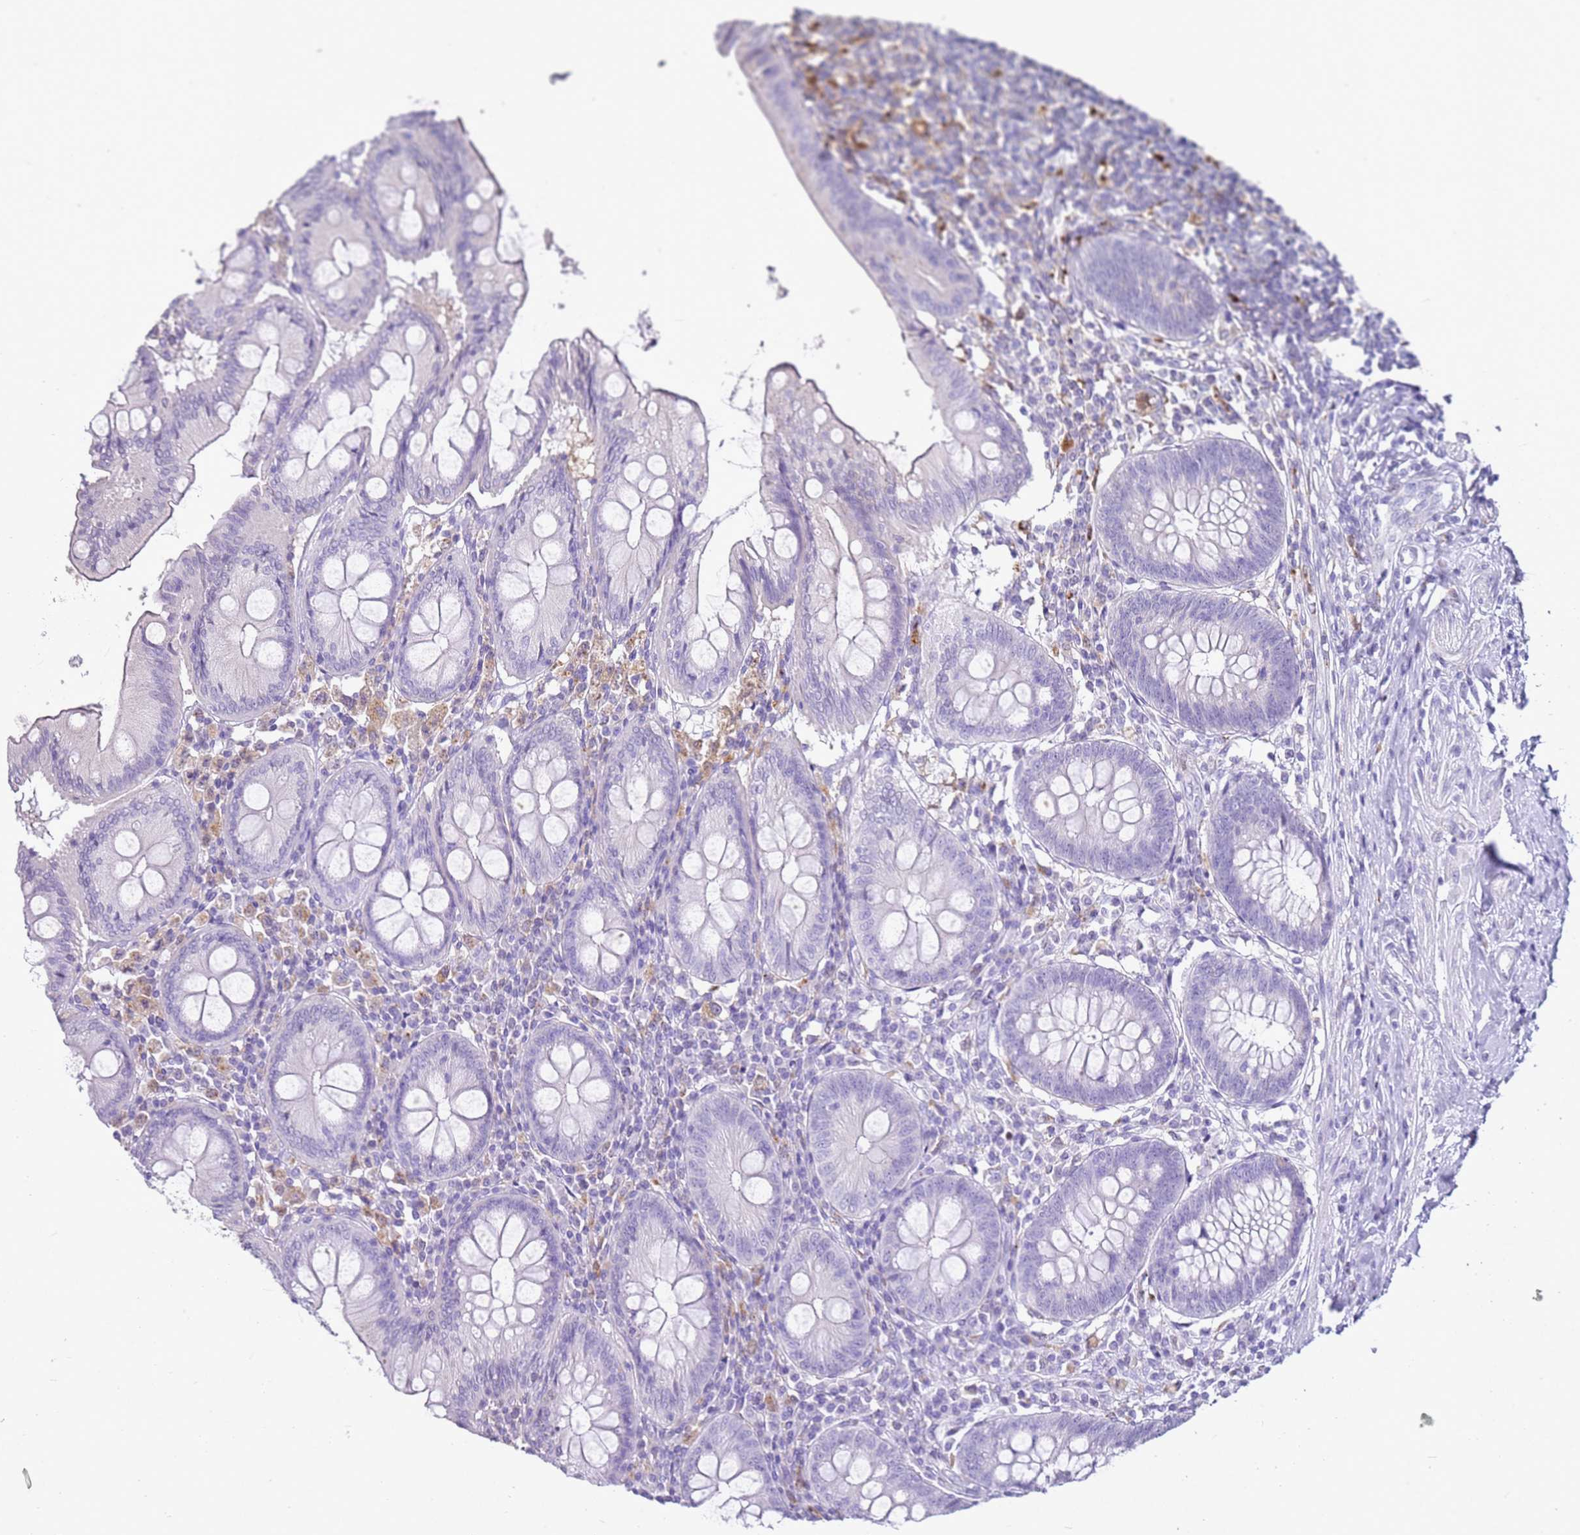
{"staining": {"intensity": "negative", "quantity": "none", "location": "none"}, "tissue": "appendix", "cell_type": "Glandular cells", "image_type": "normal", "snomed": [{"axis": "morphology", "description": "Normal tissue, NOS"}, {"axis": "topography", "description": "Appendix"}], "caption": "The image displays no significant staining in glandular cells of appendix.", "gene": "CSTA", "patient": {"sex": "female", "age": 54}}